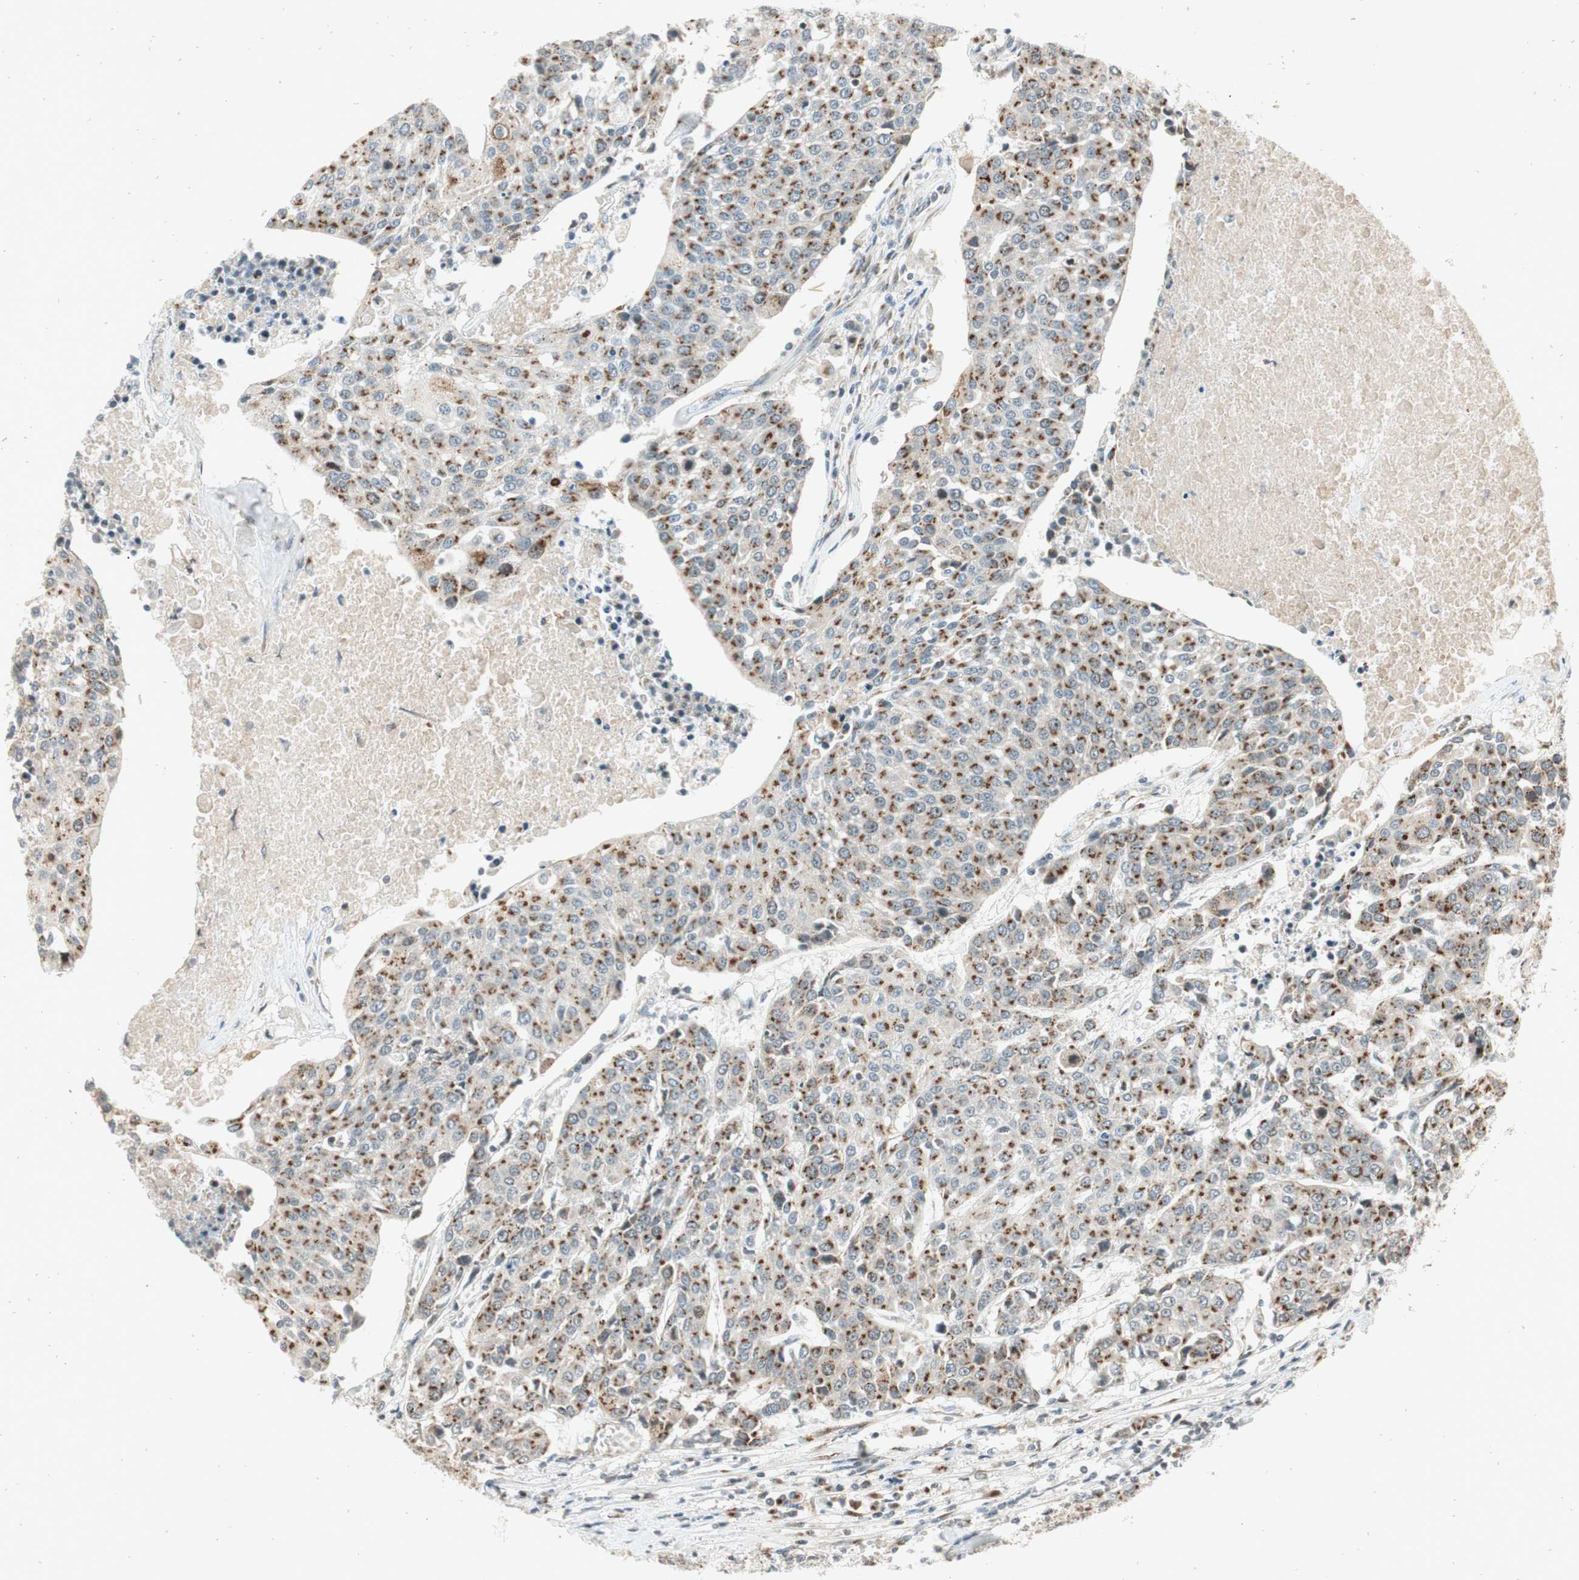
{"staining": {"intensity": "weak", "quantity": ">75%", "location": "cytoplasmic/membranous"}, "tissue": "urothelial cancer", "cell_type": "Tumor cells", "image_type": "cancer", "snomed": [{"axis": "morphology", "description": "Urothelial carcinoma, High grade"}, {"axis": "topography", "description": "Urinary bladder"}], "caption": "High-grade urothelial carcinoma stained for a protein (brown) reveals weak cytoplasmic/membranous positive staining in approximately >75% of tumor cells.", "gene": "NEO1", "patient": {"sex": "female", "age": 85}}